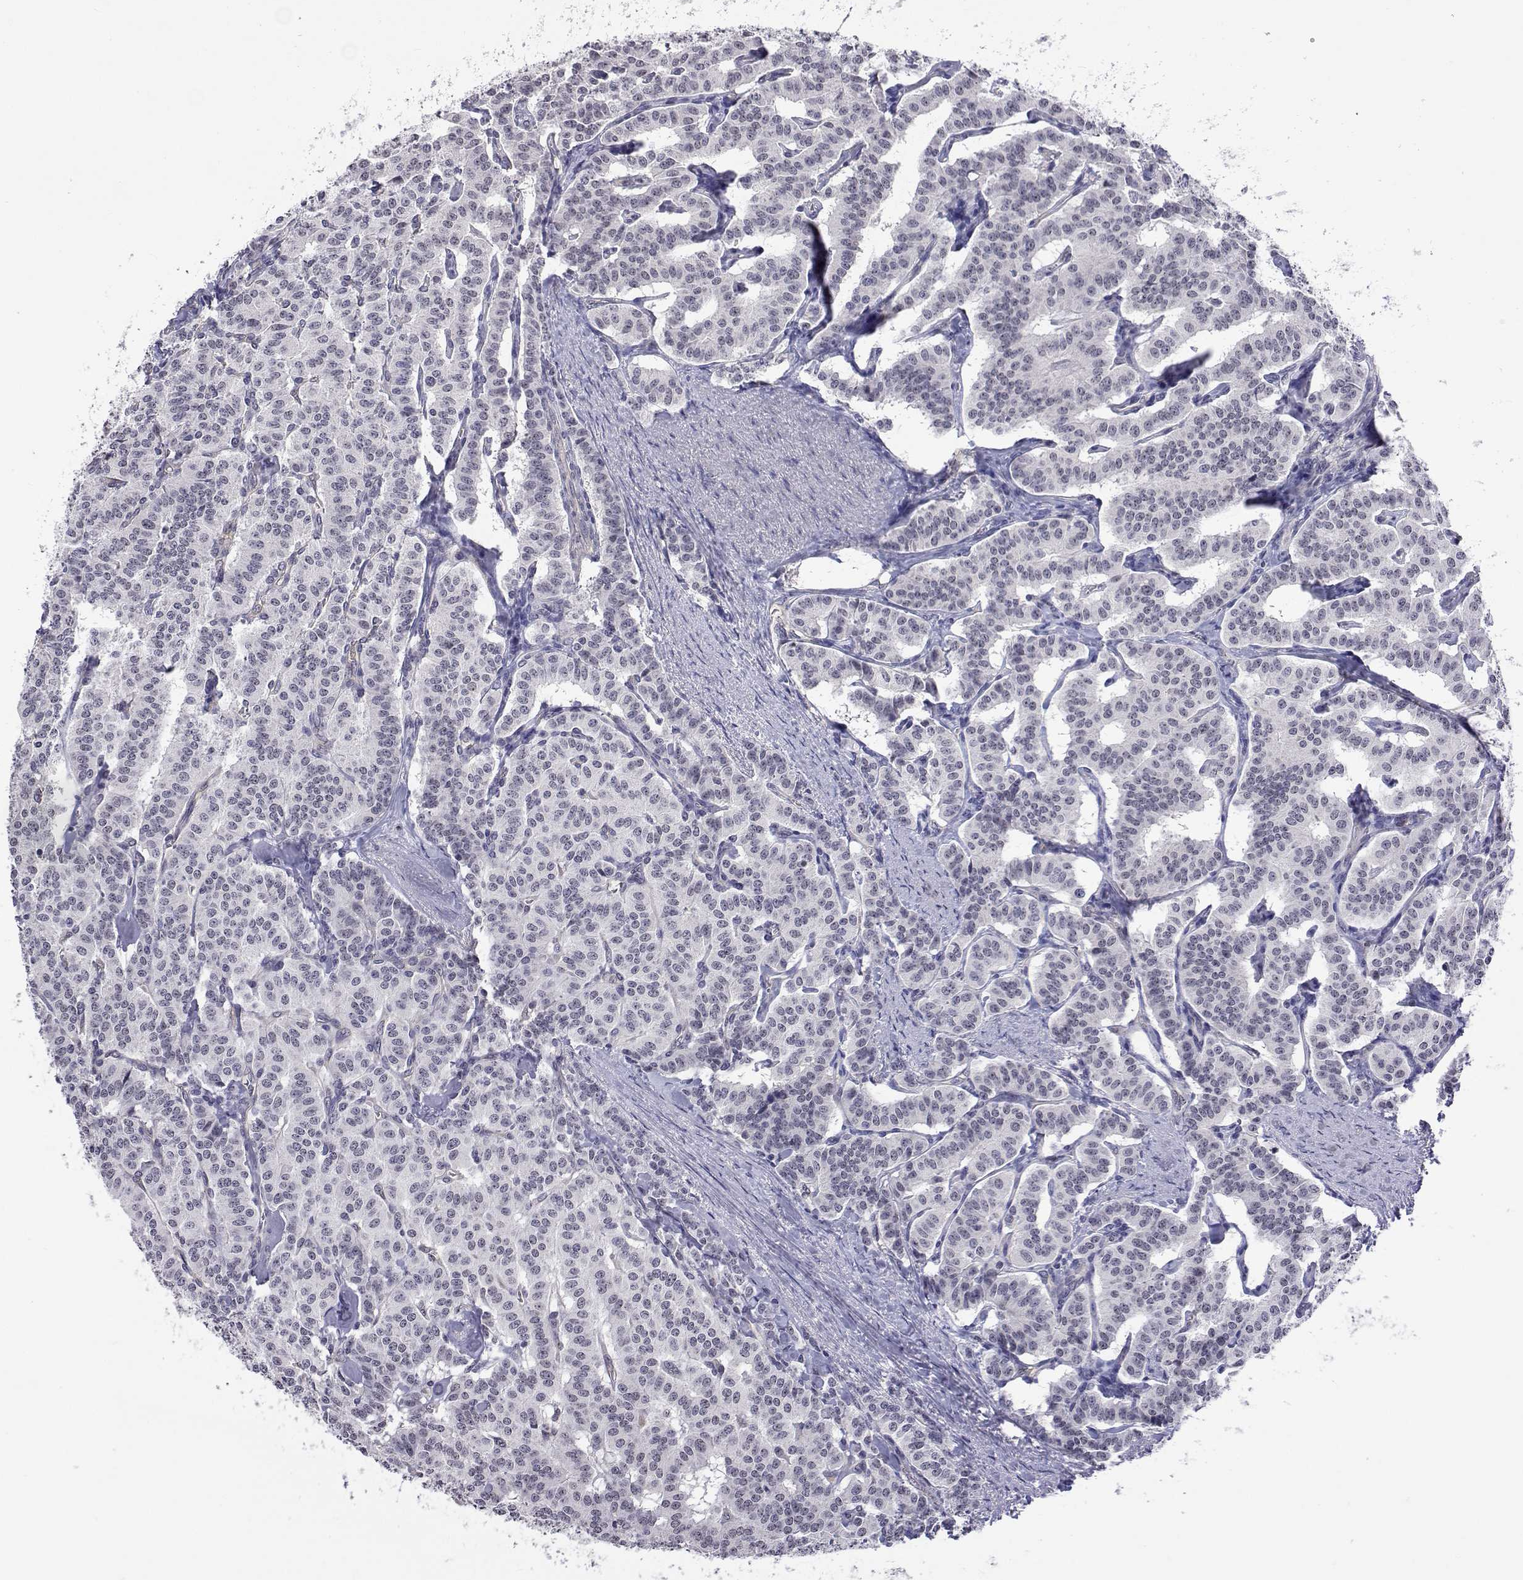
{"staining": {"intensity": "negative", "quantity": "none", "location": "none"}, "tissue": "carcinoid", "cell_type": "Tumor cells", "image_type": "cancer", "snomed": [{"axis": "morphology", "description": "Carcinoid, malignant, NOS"}, {"axis": "topography", "description": "Lung"}], "caption": "High magnification brightfield microscopy of carcinoid (malignant) stained with DAB (brown) and counterstained with hematoxylin (blue): tumor cells show no significant positivity.", "gene": "NHP2", "patient": {"sex": "female", "age": 46}}